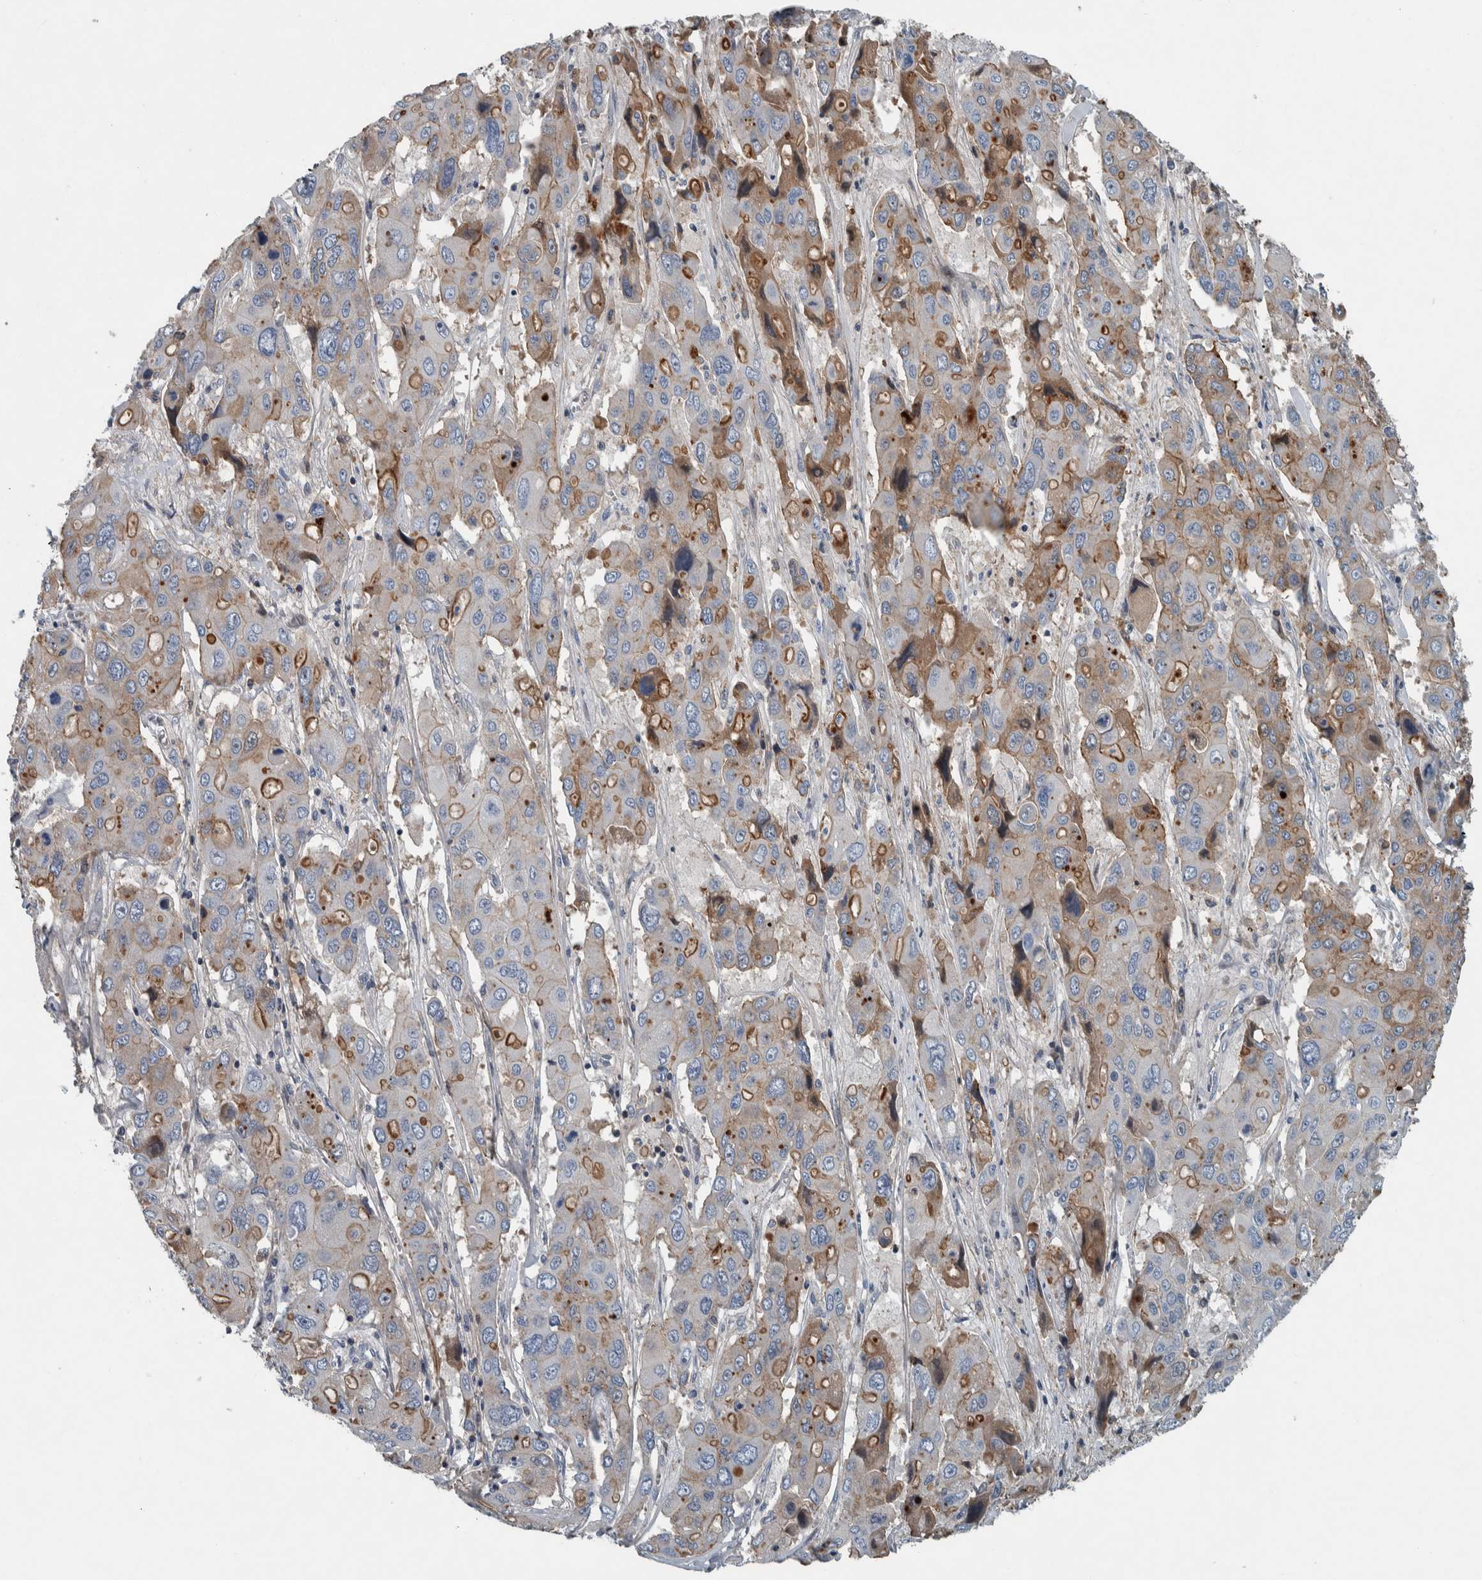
{"staining": {"intensity": "moderate", "quantity": "25%-75%", "location": "cytoplasmic/membranous"}, "tissue": "liver cancer", "cell_type": "Tumor cells", "image_type": "cancer", "snomed": [{"axis": "morphology", "description": "Cholangiocarcinoma"}, {"axis": "topography", "description": "Liver"}], "caption": "The immunohistochemical stain labels moderate cytoplasmic/membranous staining in tumor cells of liver cholangiocarcinoma tissue. Ihc stains the protein of interest in brown and the nuclei are stained blue.", "gene": "SERPINC1", "patient": {"sex": "male", "age": 67}}